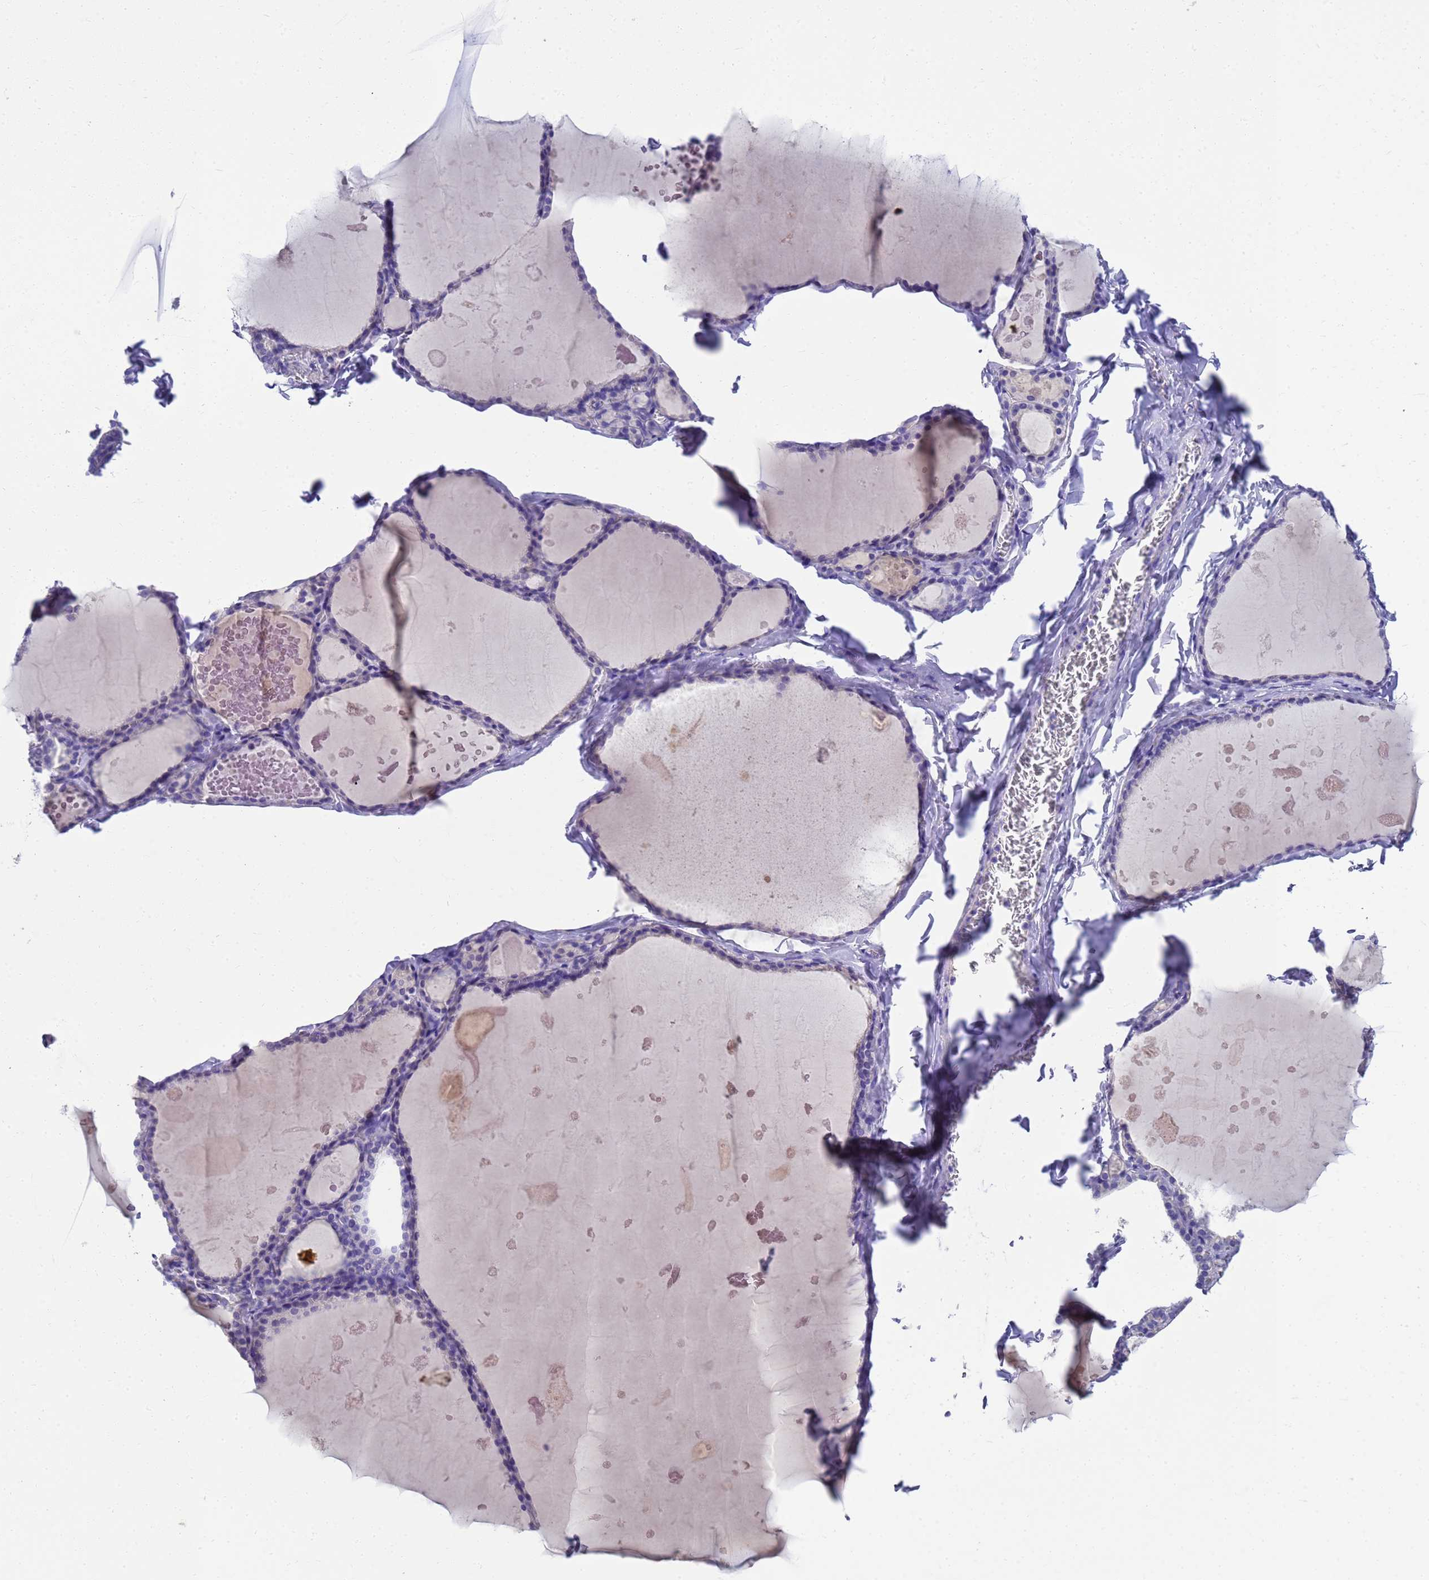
{"staining": {"intensity": "negative", "quantity": "none", "location": "none"}, "tissue": "thyroid gland", "cell_type": "Glandular cells", "image_type": "normal", "snomed": [{"axis": "morphology", "description": "Normal tissue, NOS"}, {"axis": "topography", "description": "Thyroid gland"}], "caption": "High power microscopy micrograph of an immunohistochemistry image of normal thyroid gland, revealing no significant expression in glandular cells. Brightfield microscopy of IHC stained with DAB (3,3'-diaminobenzidine) (brown) and hematoxylin (blue), captured at high magnification.", "gene": "MS4A13", "patient": {"sex": "male", "age": 56}}